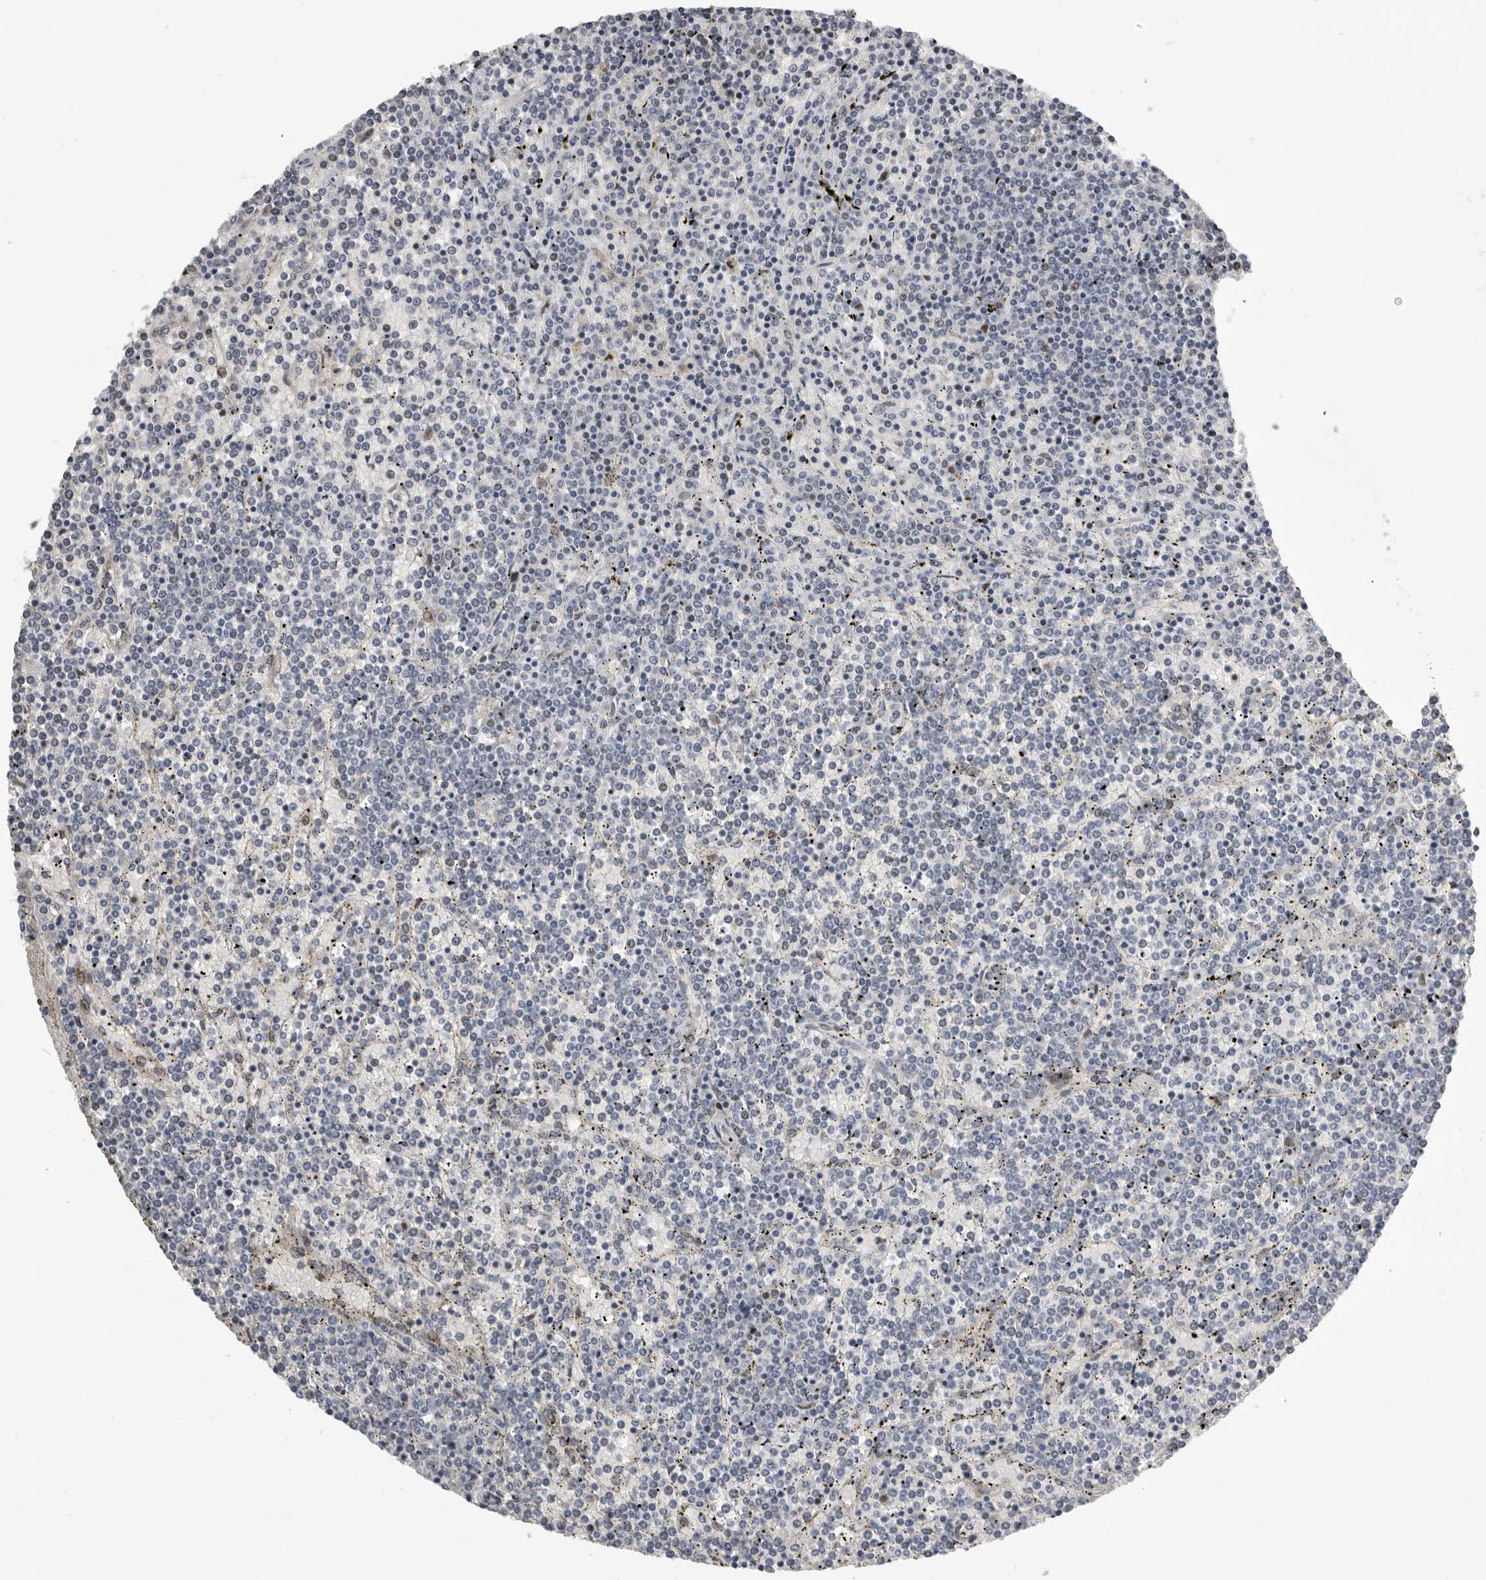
{"staining": {"intensity": "negative", "quantity": "none", "location": "none"}, "tissue": "lymphoma", "cell_type": "Tumor cells", "image_type": "cancer", "snomed": [{"axis": "morphology", "description": "Malignant lymphoma, non-Hodgkin's type, Low grade"}, {"axis": "topography", "description": "Spleen"}], "caption": "There is no significant positivity in tumor cells of lymphoma.", "gene": "PCMTD1", "patient": {"sex": "female", "age": 19}}